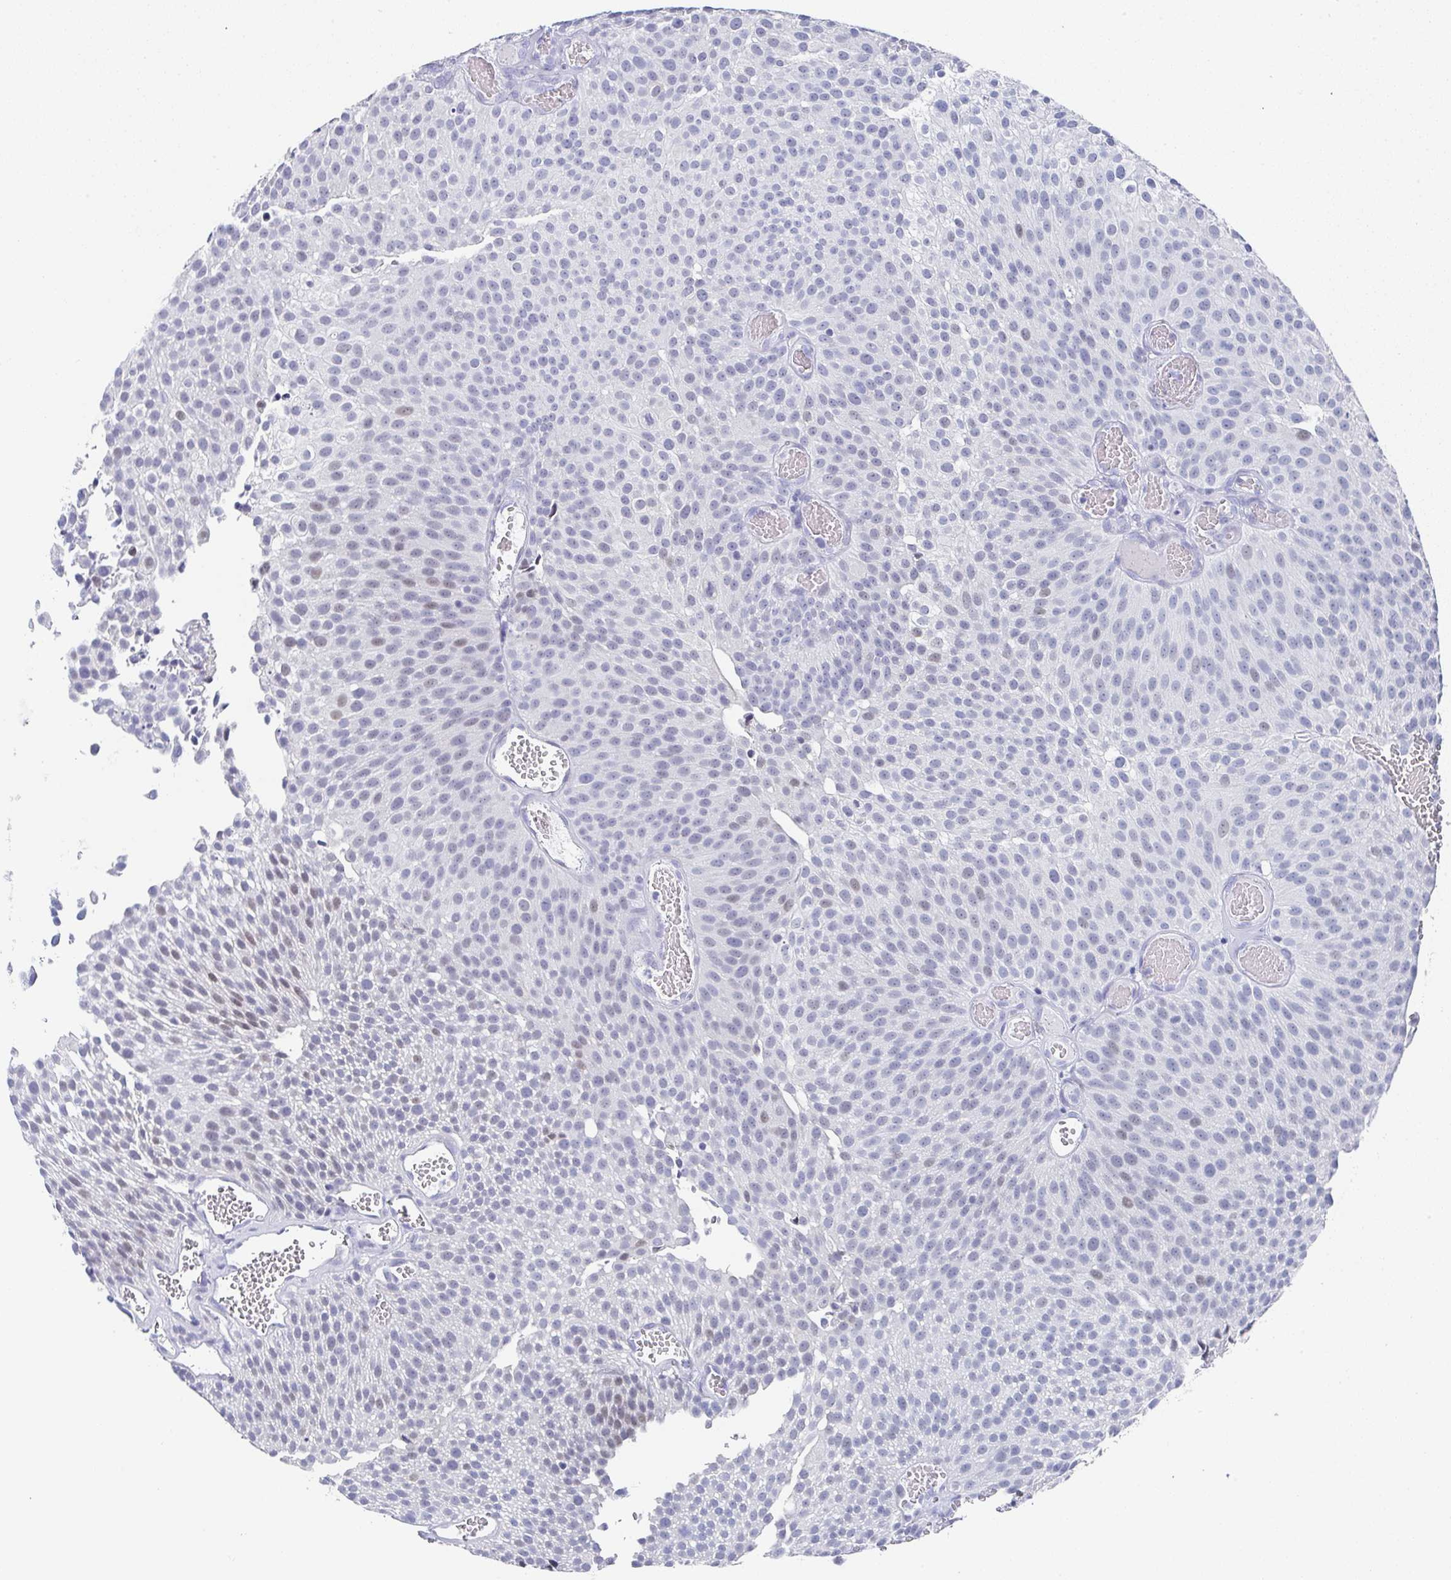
{"staining": {"intensity": "moderate", "quantity": "25%-75%", "location": "nuclear"}, "tissue": "urothelial cancer", "cell_type": "Tumor cells", "image_type": "cancer", "snomed": [{"axis": "morphology", "description": "Urothelial carcinoma, Low grade"}, {"axis": "topography", "description": "Urinary bladder"}], "caption": "An immunohistochemistry photomicrograph of tumor tissue is shown. Protein staining in brown shows moderate nuclear positivity in urothelial carcinoma (low-grade) within tumor cells. (DAB (3,3'-diaminobenzidine) IHC, brown staining for protein, blue staining for nuclei).", "gene": "TNFRSF8", "patient": {"sex": "female", "age": 79}}